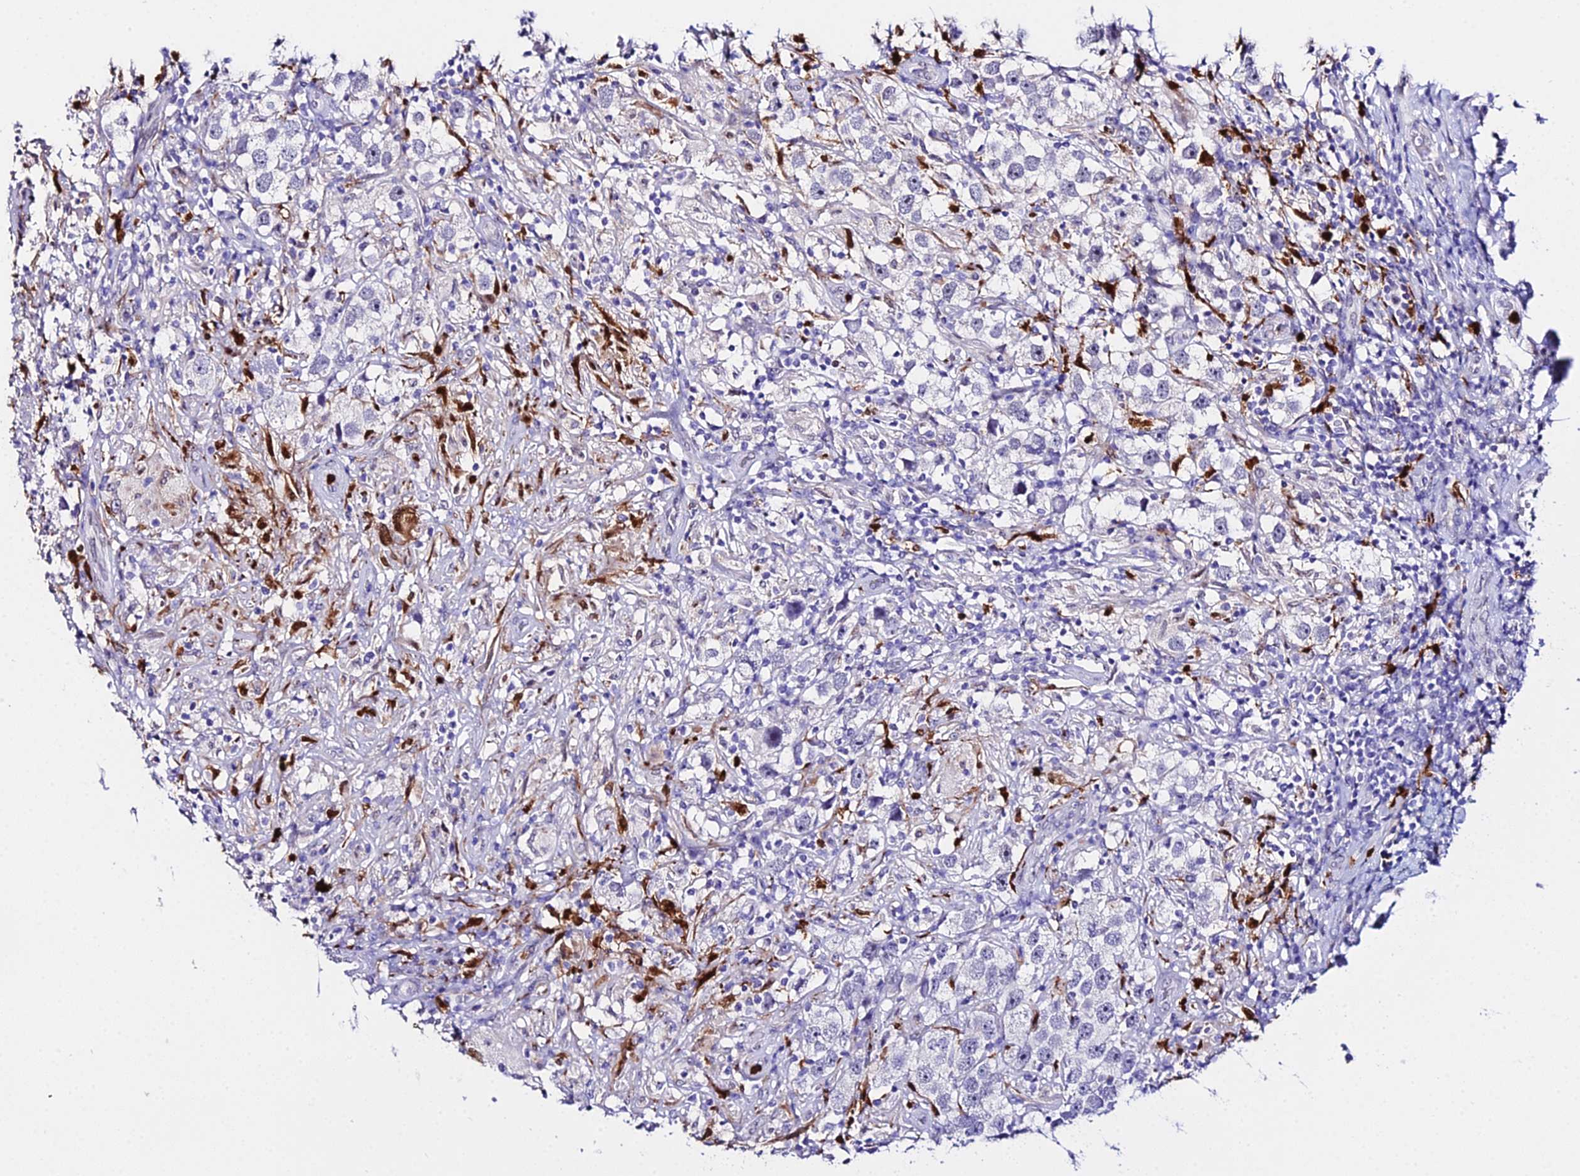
{"staining": {"intensity": "negative", "quantity": "none", "location": "none"}, "tissue": "testis cancer", "cell_type": "Tumor cells", "image_type": "cancer", "snomed": [{"axis": "morphology", "description": "Seminoma, NOS"}, {"axis": "topography", "description": "Testis"}], "caption": "The immunohistochemistry histopathology image has no significant expression in tumor cells of testis cancer tissue. The staining is performed using DAB brown chromogen with nuclei counter-stained in using hematoxylin.", "gene": "MCM10", "patient": {"sex": "male", "age": 49}}